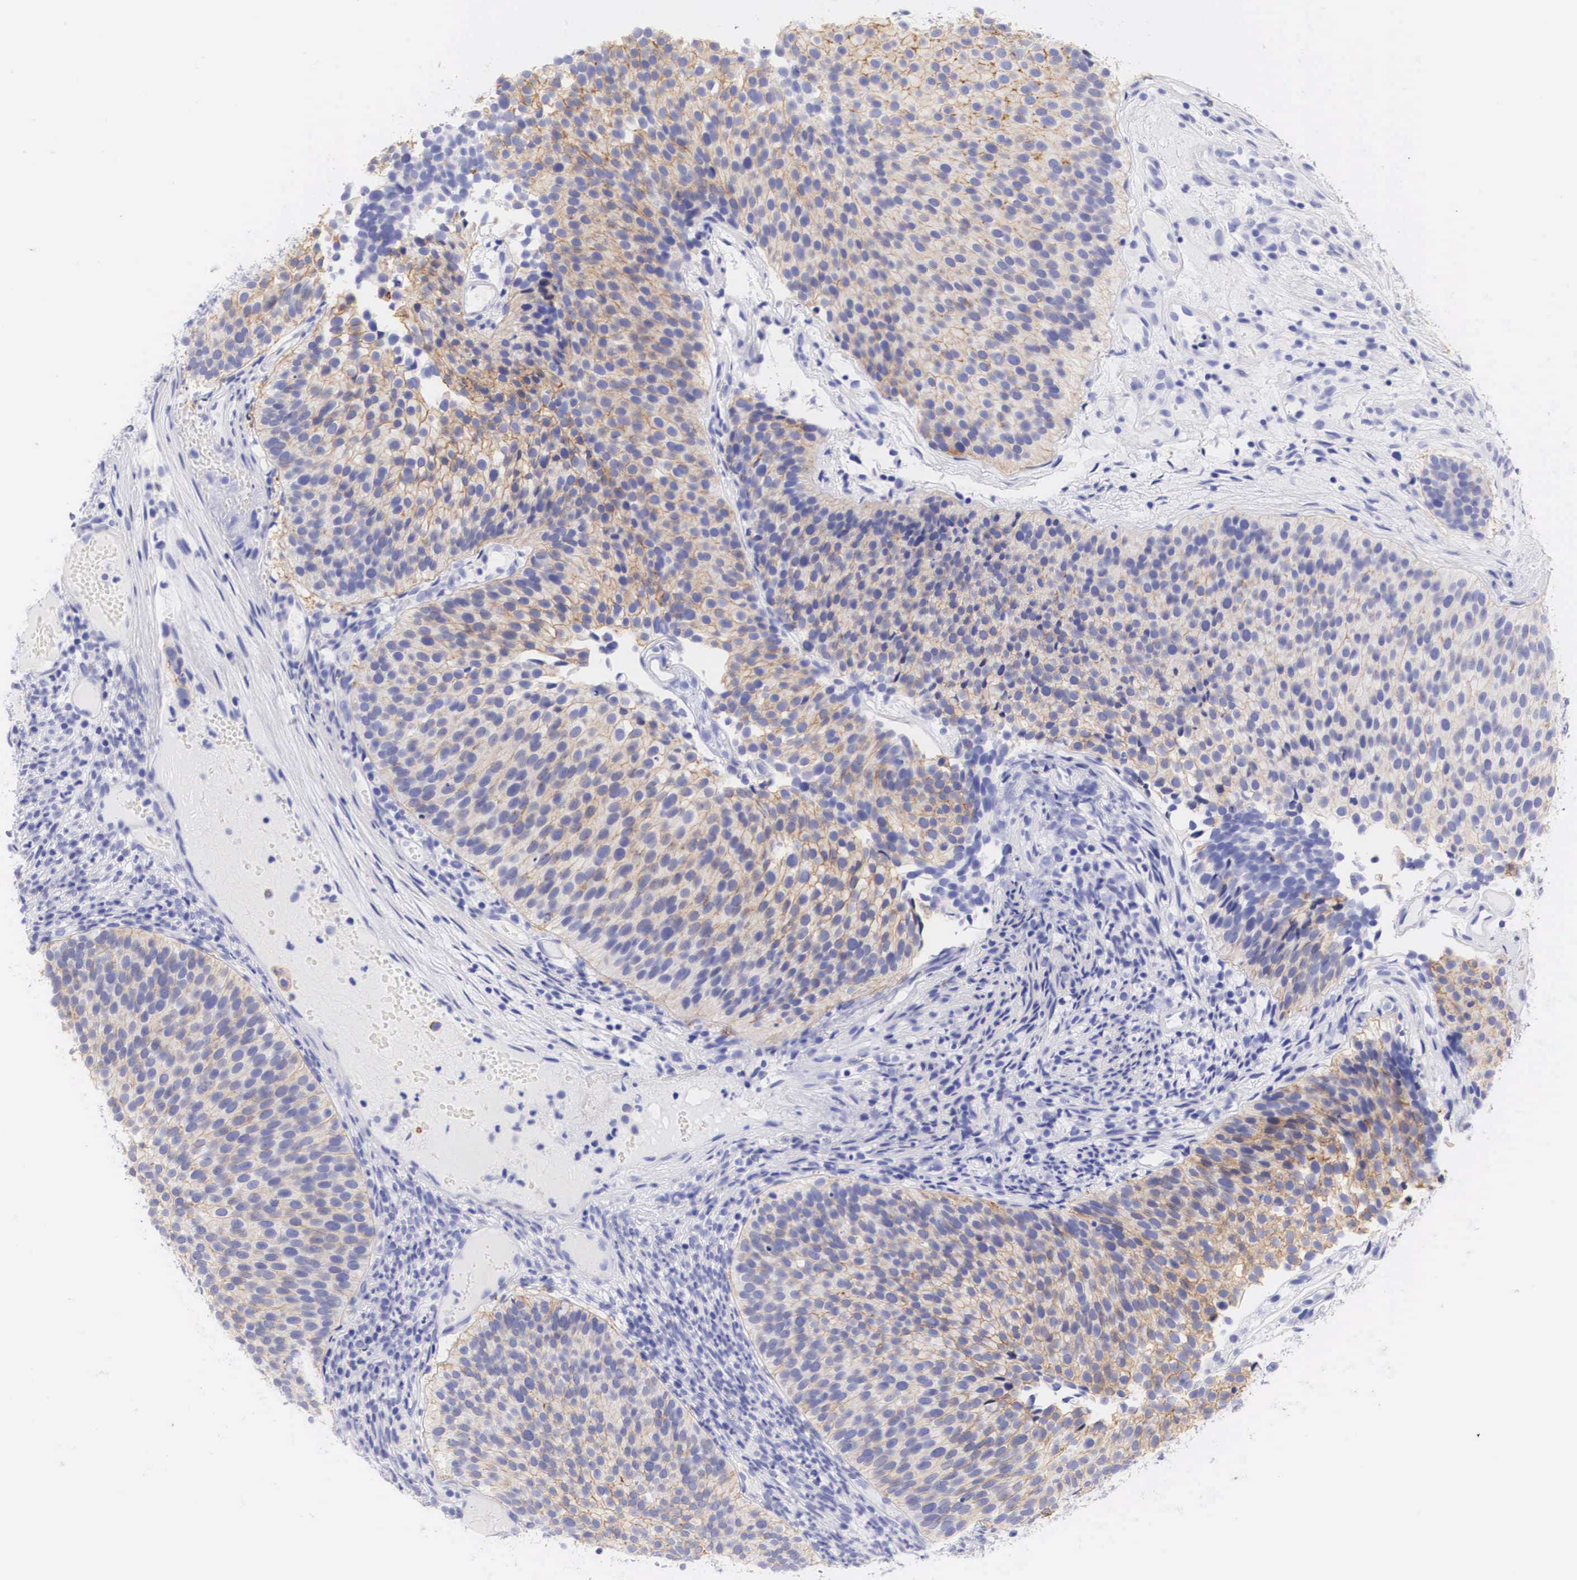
{"staining": {"intensity": "moderate", "quantity": "25%-75%", "location": "cytoplasmic/membranous"}, "tissue": "urothelial cancer", "cell_type": "Tumor cells", "image_type": "cancer", "snomed": [{"axis": "morphology", "description": "Urothelial carcinoma, Low grade"}, {"axis": "topography", "description": "Urinary bladder"}], "caption": "Urothelial cancer stained with a brown dye demonstrates moderate cytoplasmic/membranous positive expression in about 25%-75% of tumor cells.", "gene": "ERBB2", "patient": {"sex": "male", "age": 85}}